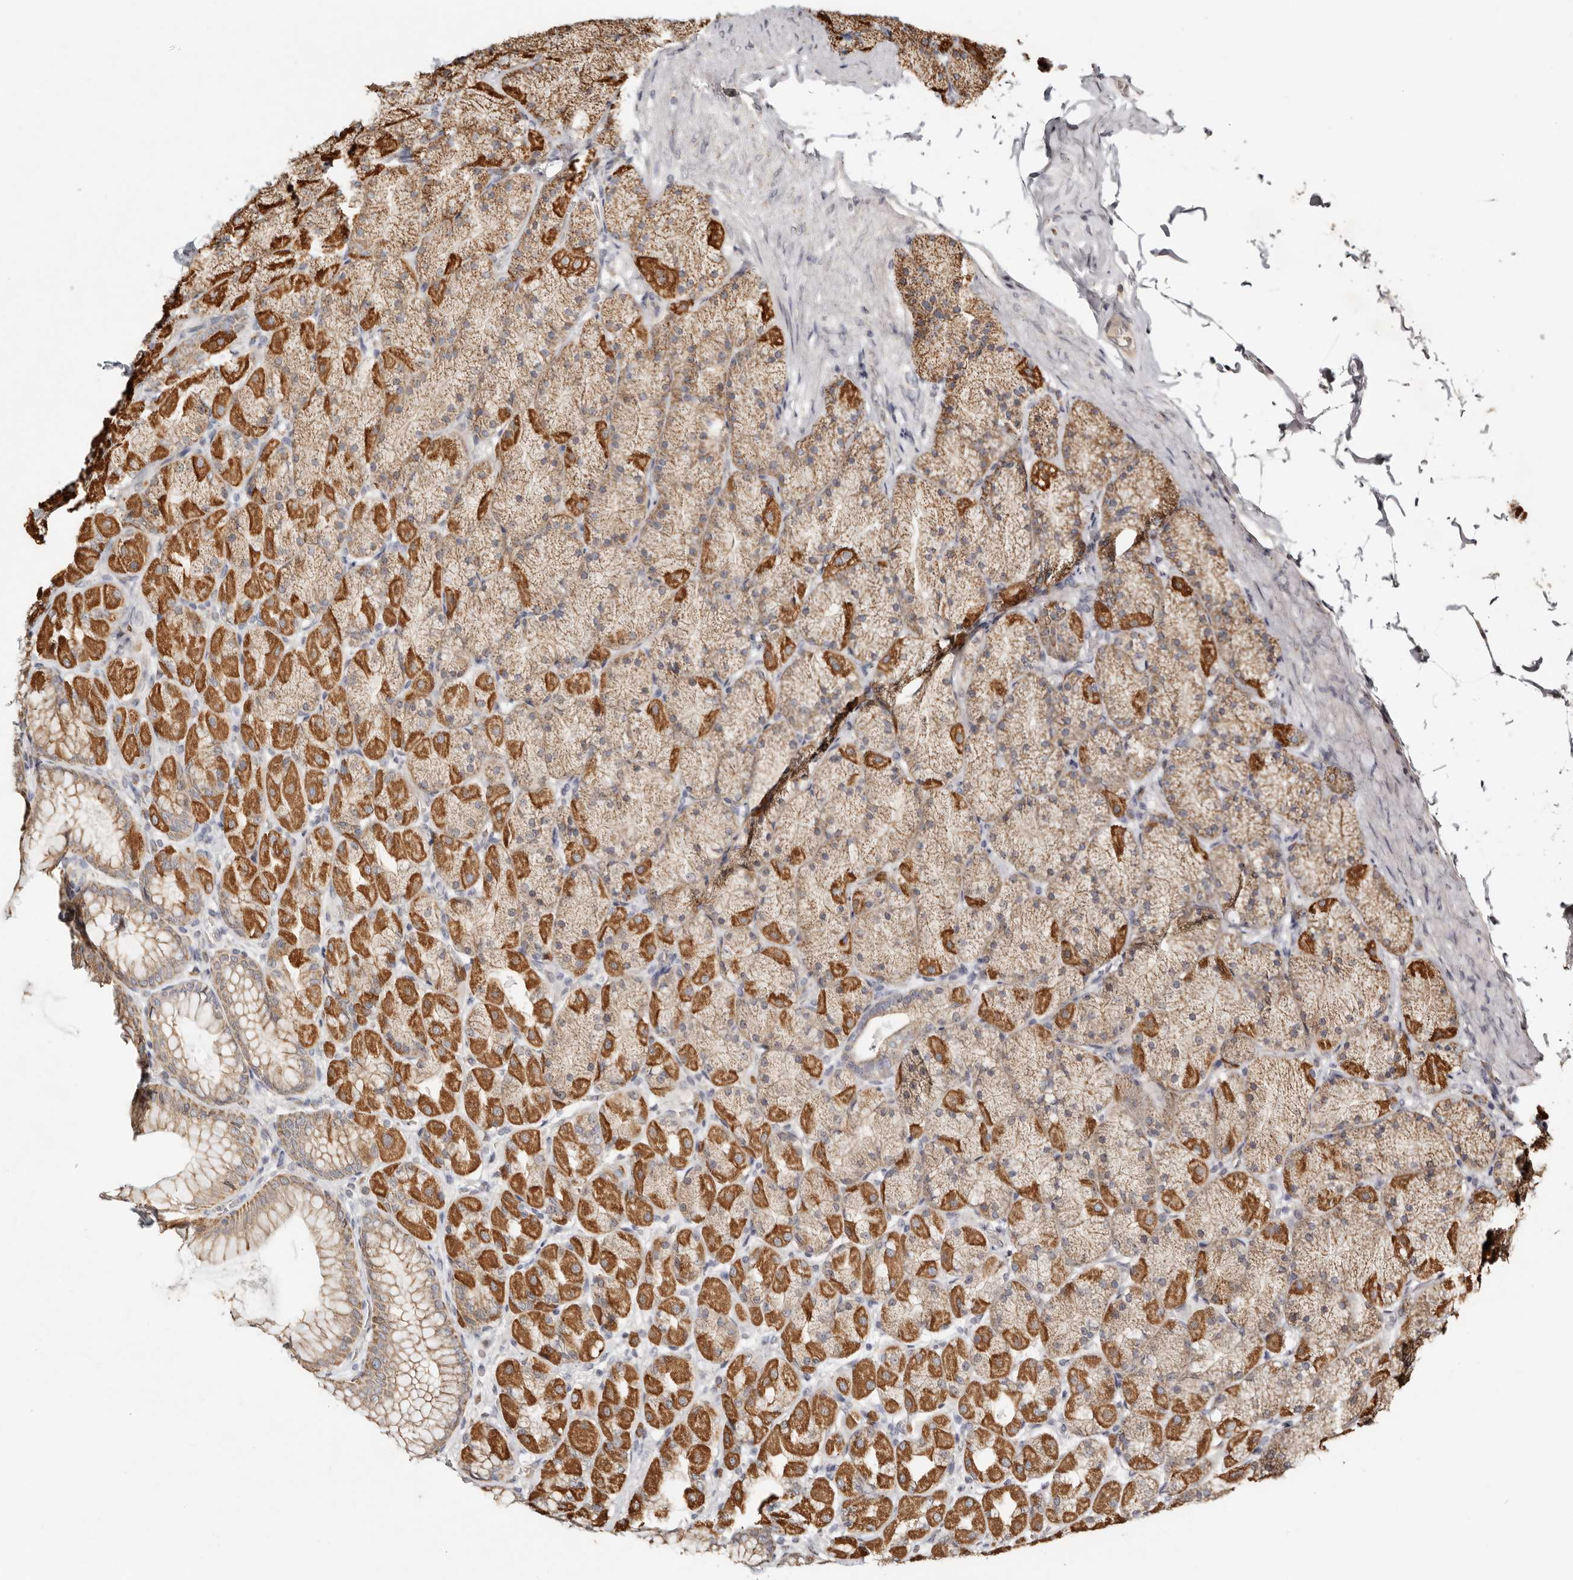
{"staining": {"intensity": "moderate", "quantity": "25%-75%", "location": "cytoplasmic/membranous"}, "tissue": "stomach", "cell_type": "Glandular cells", "image_type": "normal", "snomed": [{"axis": "morphology", "description": "Normal tissue, NOS"}, {"axis": "topography", "description": "Stomach, upper"}], "caption": "About 25%-75% of glandular cells in normal human stomach demonstrate moderate cytoplasmic/membranous protein staining as visualized by brown immunohistochemical staining.", "gene": "KDF1", "patient": {"sex": "female", "age": 56}}